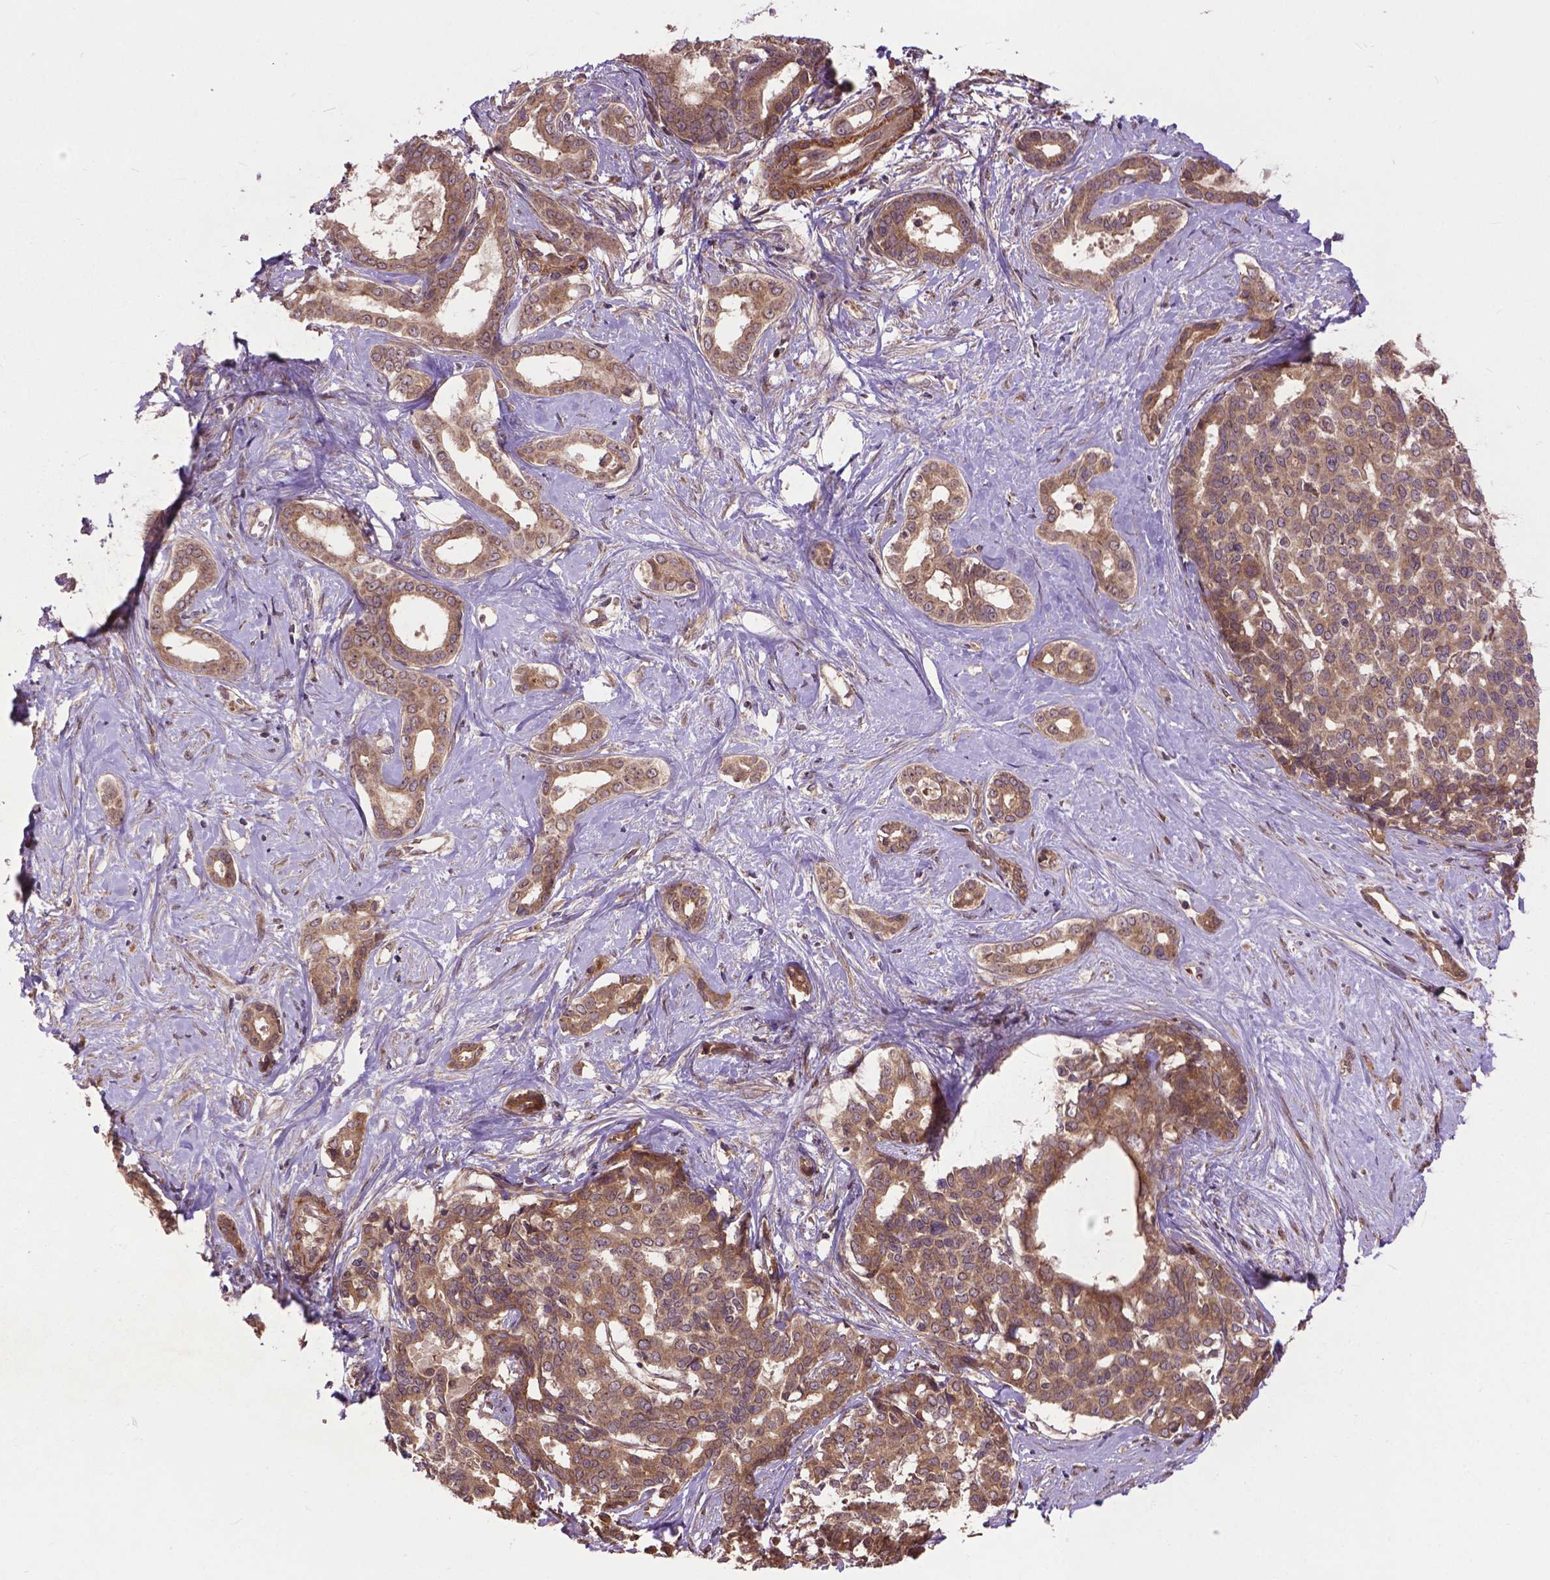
{"staining": {"intensity": "moderate", "quantity": ">75%", "location": "cytoplasmic/membranous"}, "tissue": "liver cancer", "cell_type": "Tumor cells", "image_type": "cancer", "snomed": [{"axis": "morphology", "description": "Cholangiocarcinoma"}, {"axis": "topography", "description": "Liver"}], "caption": "This image demonstrates immunohistochemistry (IHC) staining of human cholangiocarcinoma (liver), with medium moderate cytoplasmic/membranous positivity in approximately >75% of tumor cells.", "gene": "ZNF616", "patient": {"sex": "female", "age": 47}}